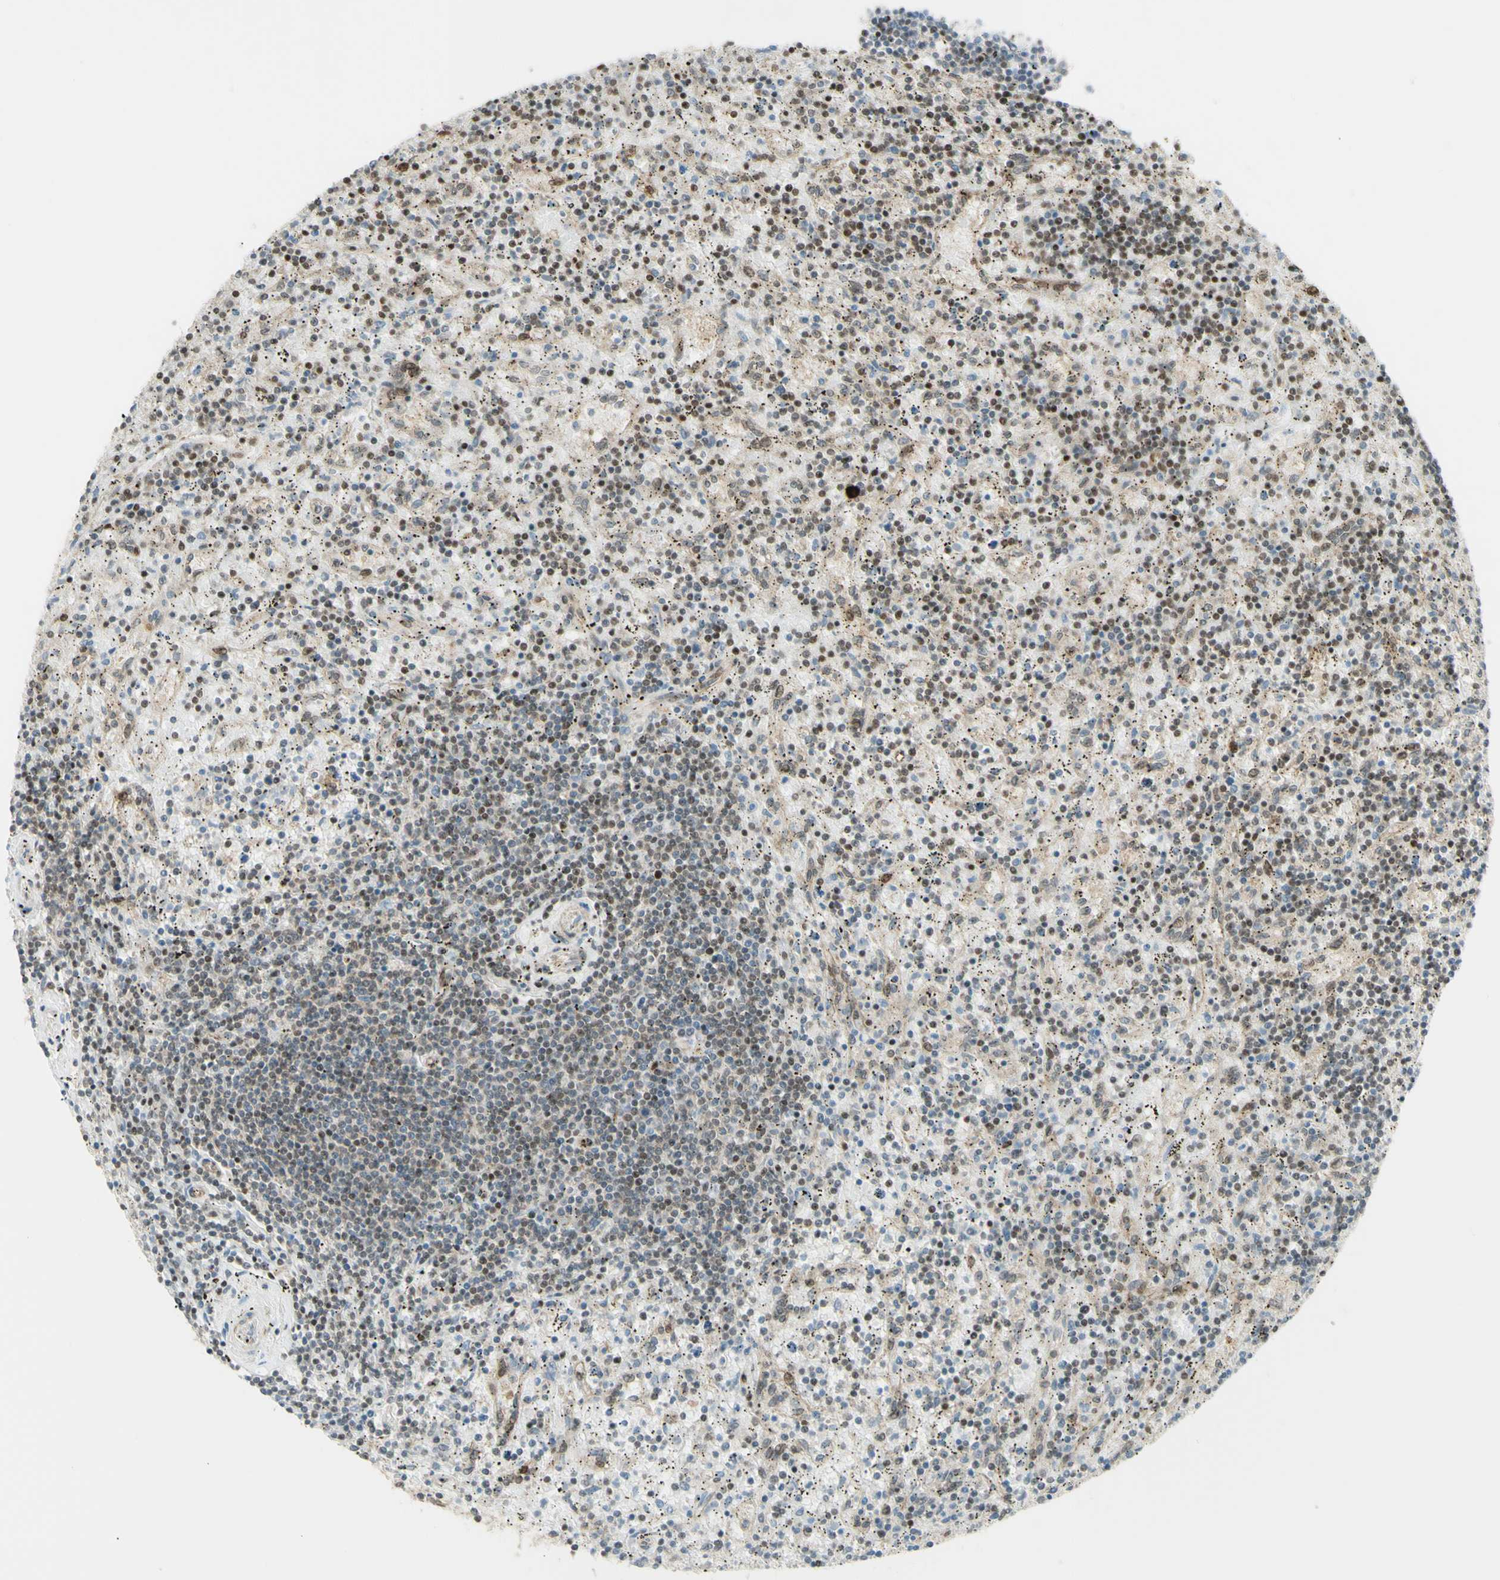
{"staining": {"intensity": "moderate", "quantity": "25%-75%", "location": "nuclear"}, "tissue": "lymphoma", "cell_type": "Tumor cells", "image_type": "cancer", "snomed": [{"axis": "morphology", "description": "Malignant lymphoma, non-Hodgkin's type, Low grade"}, {"axis": "topography", "description": "Spleen"}], "caption": "An immunohistochemistry (IHC) histopathology image of neoplastic tissue is shown. Protein staining in brown labels moderate nuclear positivity in low-grade malignant lymphoma, non-Hodgkin's type within tumor cells.", "gene": "ZMYM6", "patient": {"sex": "male", "age": 76}}